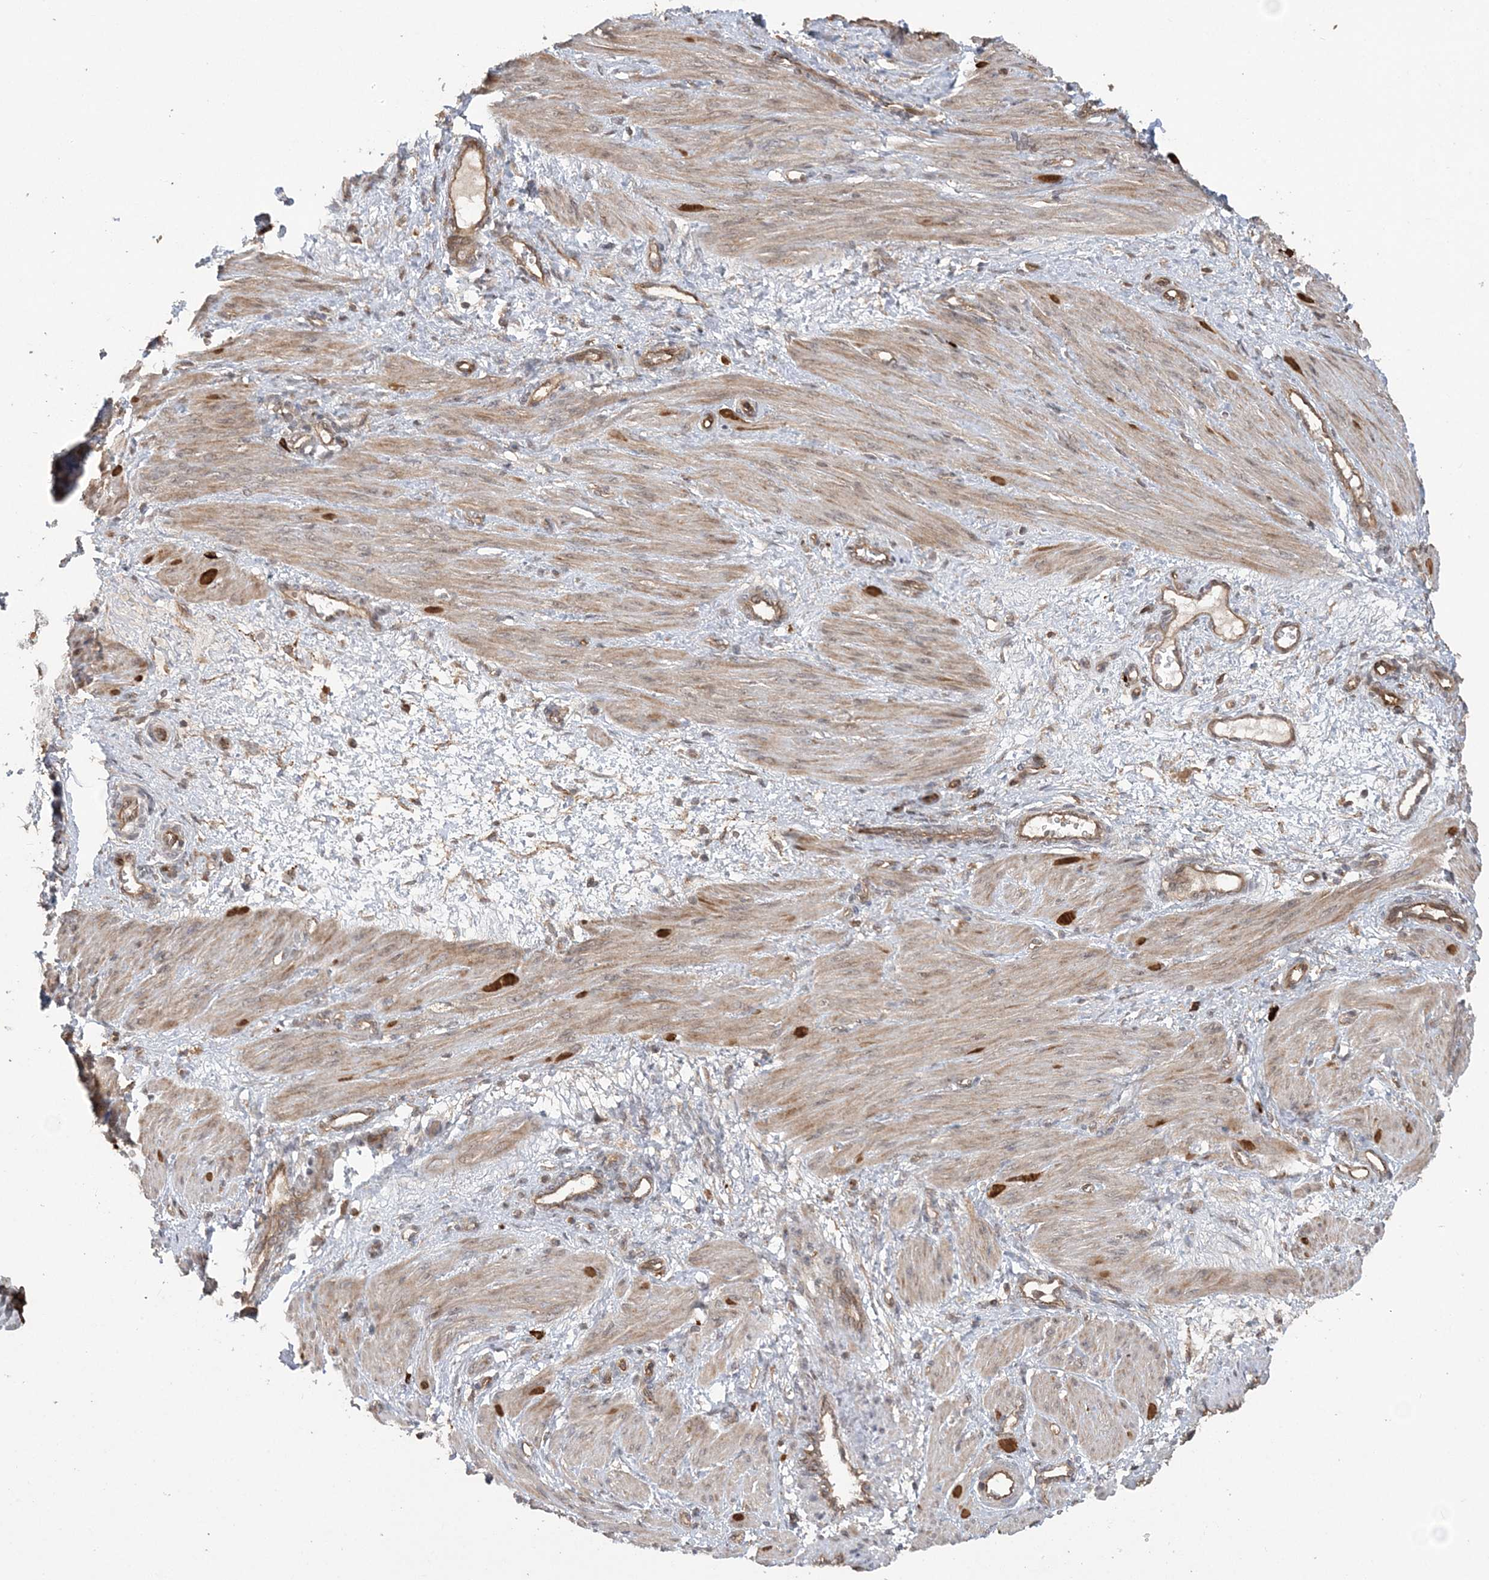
{"staining": {"intensity": "weak", "quantity": ">75%", "location": "cytoplasmic/membranous"}, "tissue": "smooth muscle", "cell_type": "Smooth muscle cells", "image_type": "normal", "snomed": [{"axis": "morphology", "description": "Normal tissue, NOS"}, {"axis": "topography", "description": "Endometrium"}], "caption": "A photomicrograph of smooth muscle stained for a protein demonstrates weak cytoplasmic/membranous brown staining in smooth muscle cells.", "gene": "HERPUD1", "patient": {"sex": "female", "age": 33}}